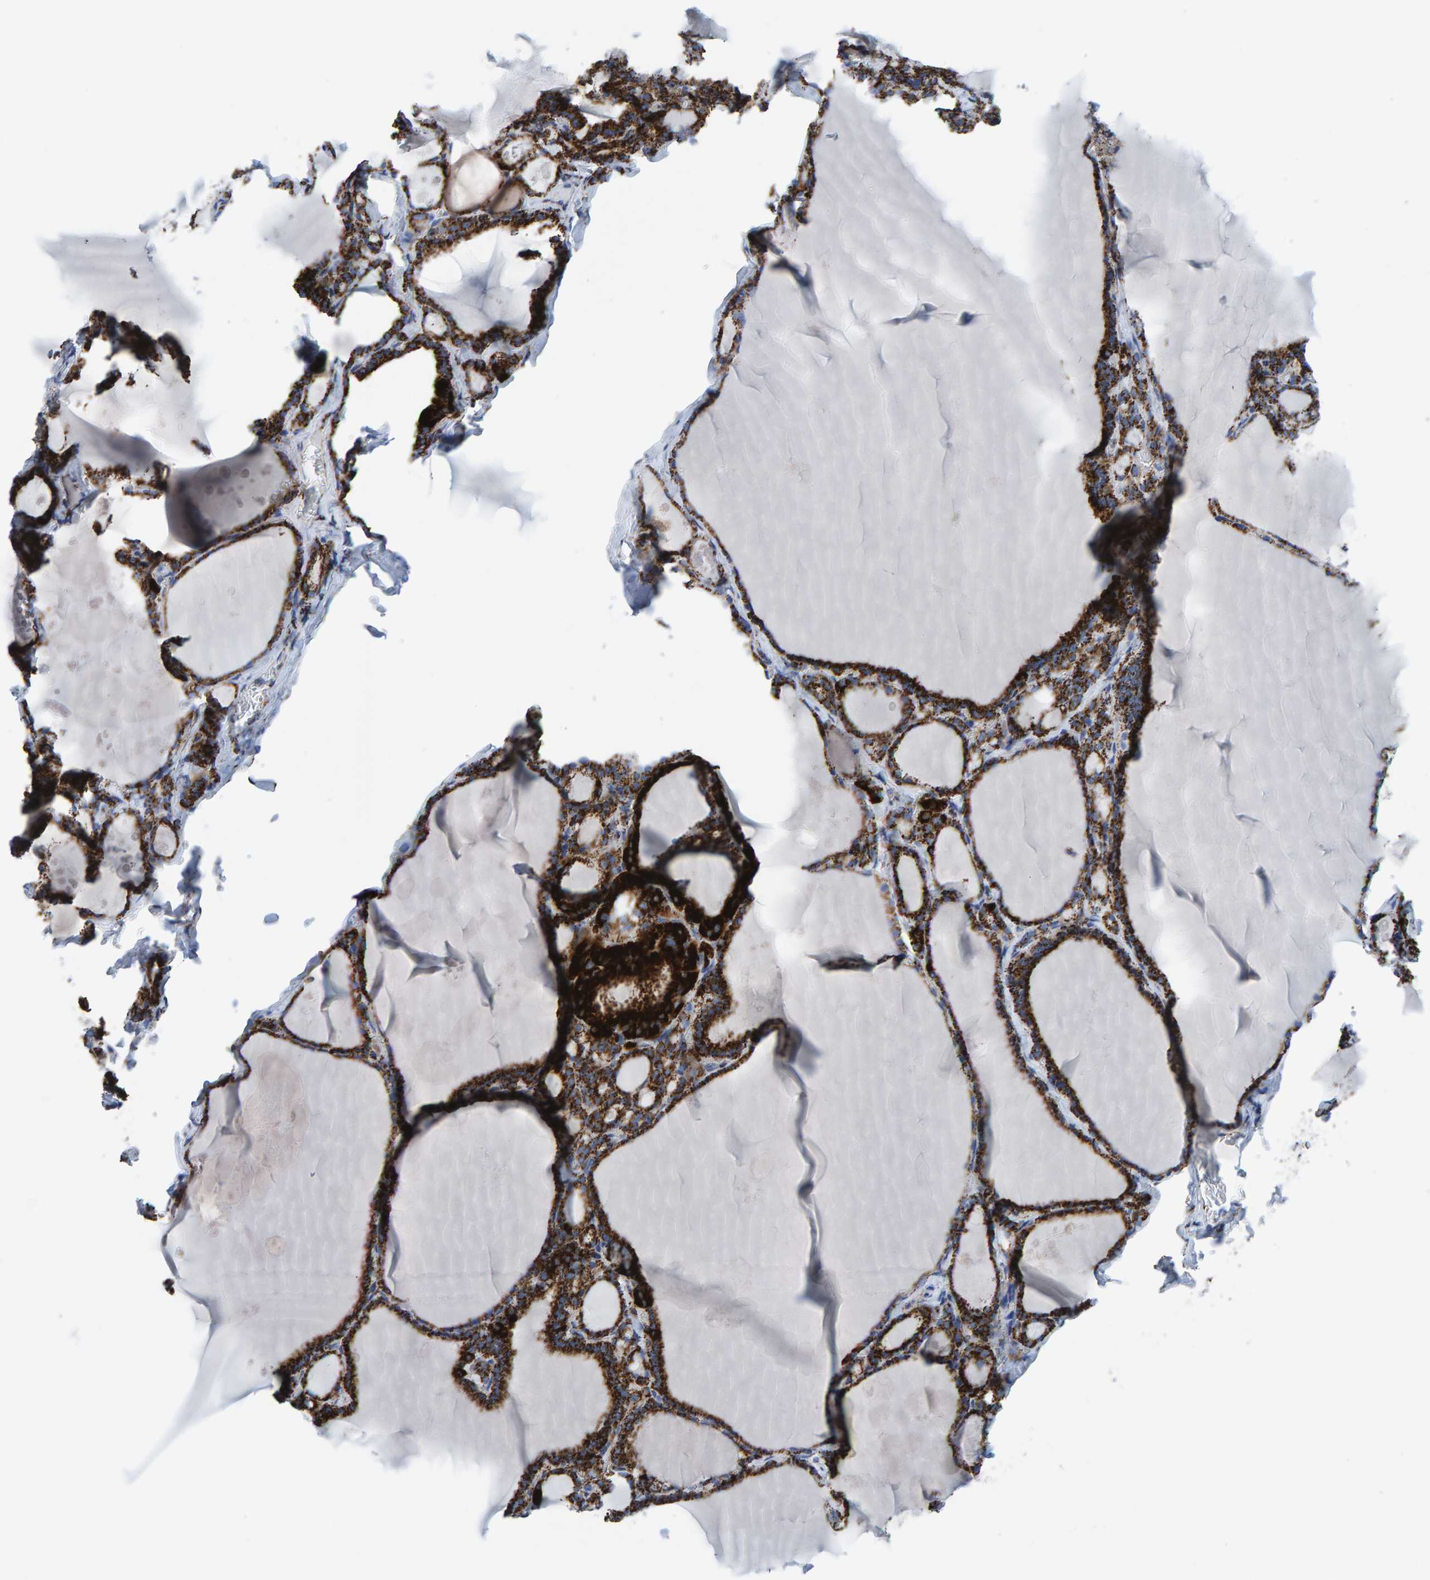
{"staining": {"intensity": "strong", "quantity": ">75%", "location": "cytoplasmic/membranous"}, "tissue": "thyroid gland", "cell_type": "Glandular cells", "image_type": "normal", "snomed": [{"axis": "morphology", "description": "Normal tissue, NOS"}, {"axis": "topography", "description": "Thyroid gland"}], "caption": "Thyroid gland stained for a protein (brown) exhibits strong cytoplasmic/membranous positive staining in approximately >75% of glandular cells.", "gene": "ENSG00000262660", "patient": {"sex": "male", "age": 56}}